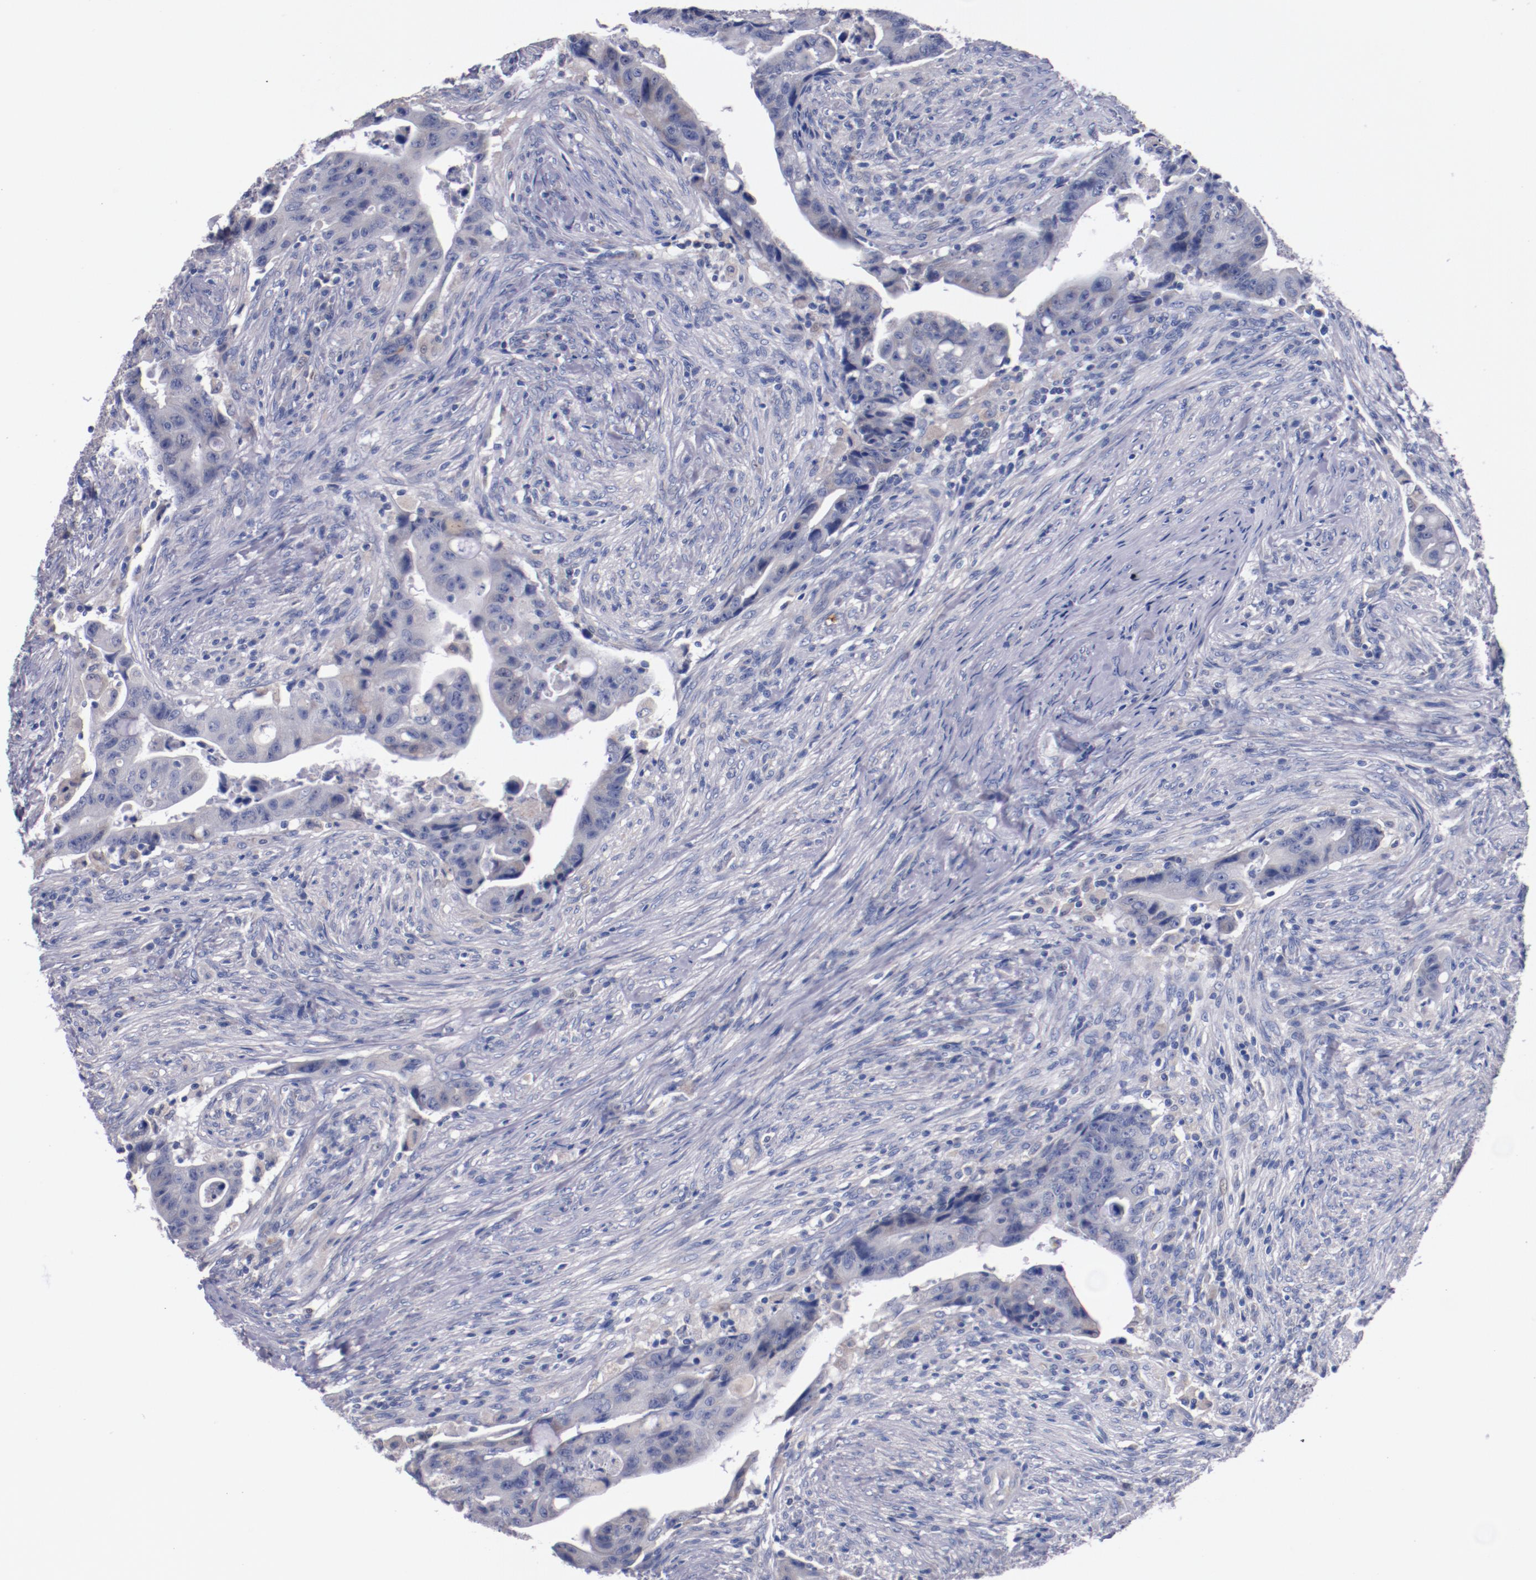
{"staining": {"intensity": "negative", "quantity": "none", "location": "none"}, "tissue": "colorectal cancer", "cell_type": "Tumor cells", "image_type": "cancer", "snomed": [{"axis": "morphology", "description": "Adenocarcinoma, NOS"}, {"axis": "topography", "description": "Rectum"}], "caption": "An immunohistochemistry histopathology image of colorectal cancer is shown. There is no staining in tumor cells of colorectal cancer.", "gene": "CNTNAP2", "patient": {"sex": "female", "age": 71}}